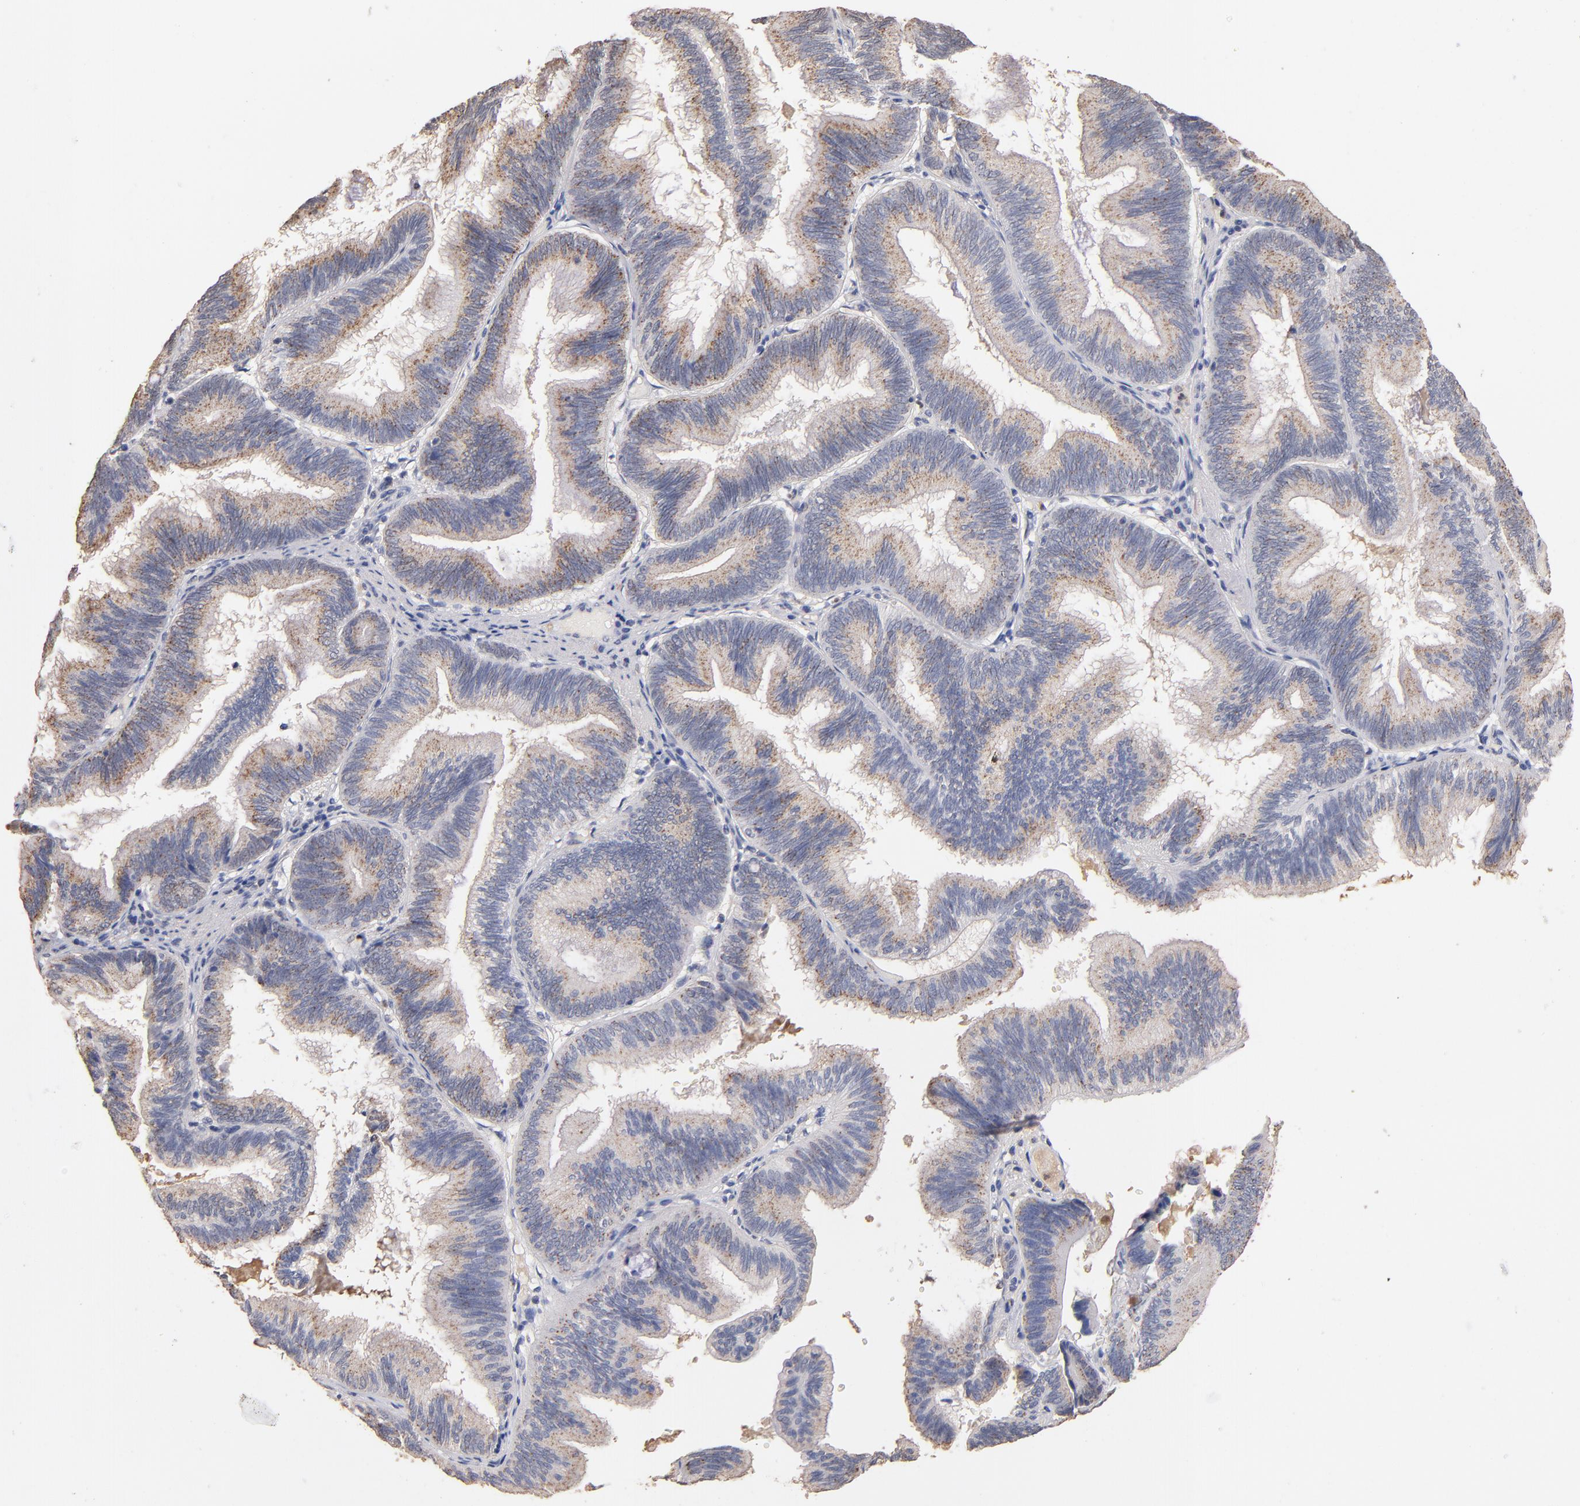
{"staining": {"intensity": "moderate", "quantity": ">75%", "location": "cytoplasmic/membranous"}, "tissue": "pancreatic cancer", "cell_type": "Tumor cells", "image_type": "cancer", "snomed": [{"axis": "morphology", "description": "Adenocarcinoma, NOS"}, {"axis": "topography", "description": "Pancreas"}], "caption": "Human pancreatic cancer (adenocarcinoma) stained with a protein marker shows moderate staining in tumor cells.", "gene": "RO60", "patient": {"sex": "male", "age": 82}}